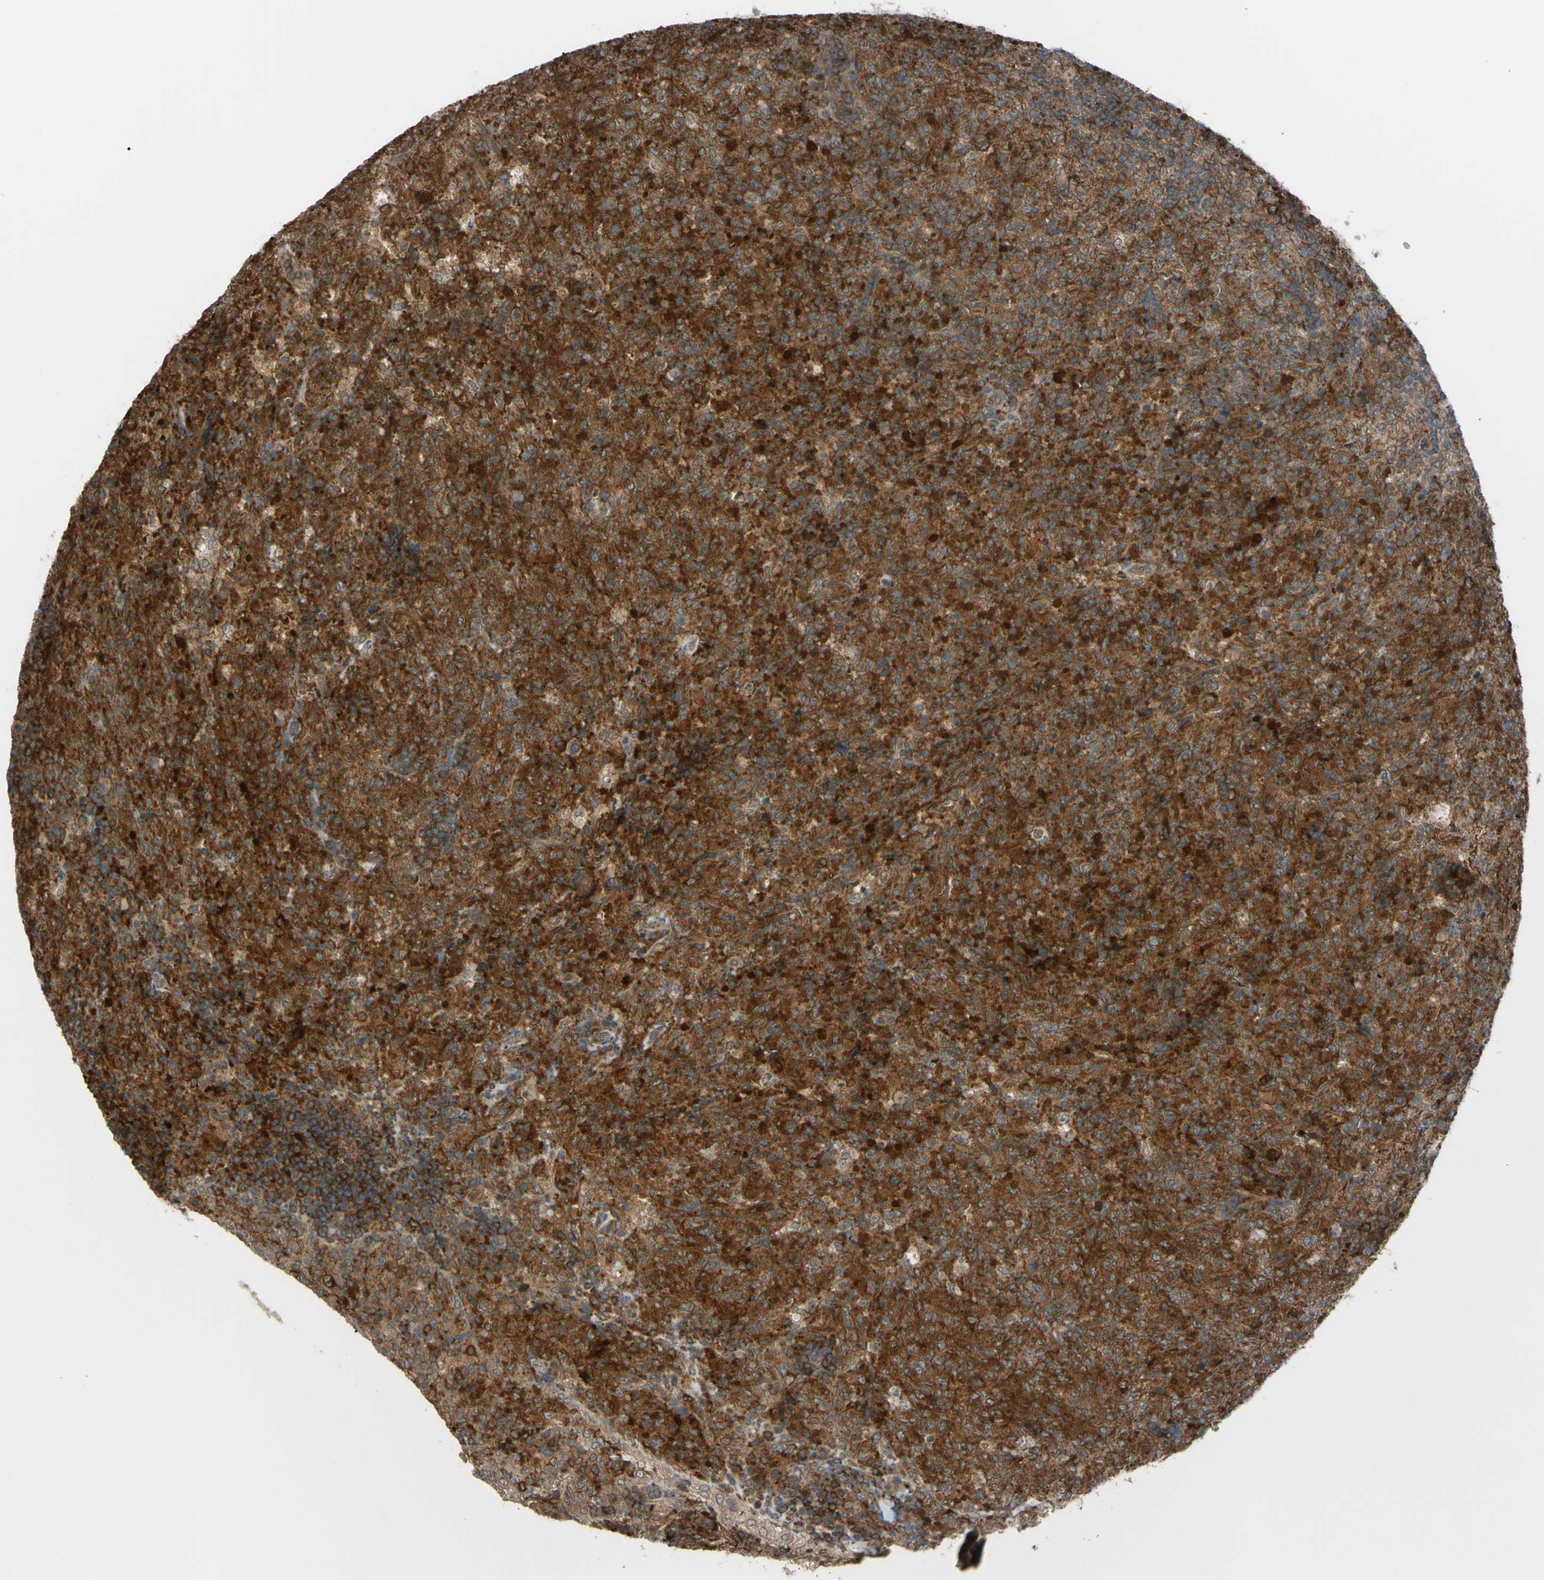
{"staining": {"intensity": "moderate", "quantity": ">75%", "location": "cytoplasmic/membranous"}, "tissue": "lymphoma", "cell_type": "Tumor cells", "image_type": "cancer", "snomed": [{"axis": "morphology", "description": "Malignant lymphoma, non-Hodgkin's type, High grade"}, {"axis": "topography", "description": "Tonsil"}], "caption": "This photomicrograph shows immunohistochemistry (IHC) staining of human high-grade malignant lymphoma, non-Hodgkin's type, with medium moderate cytoplasmic/membranous staining in about >75% of tumor cells.", "gene": "FLII", "patient": {"sex": "female", "age": 36}}